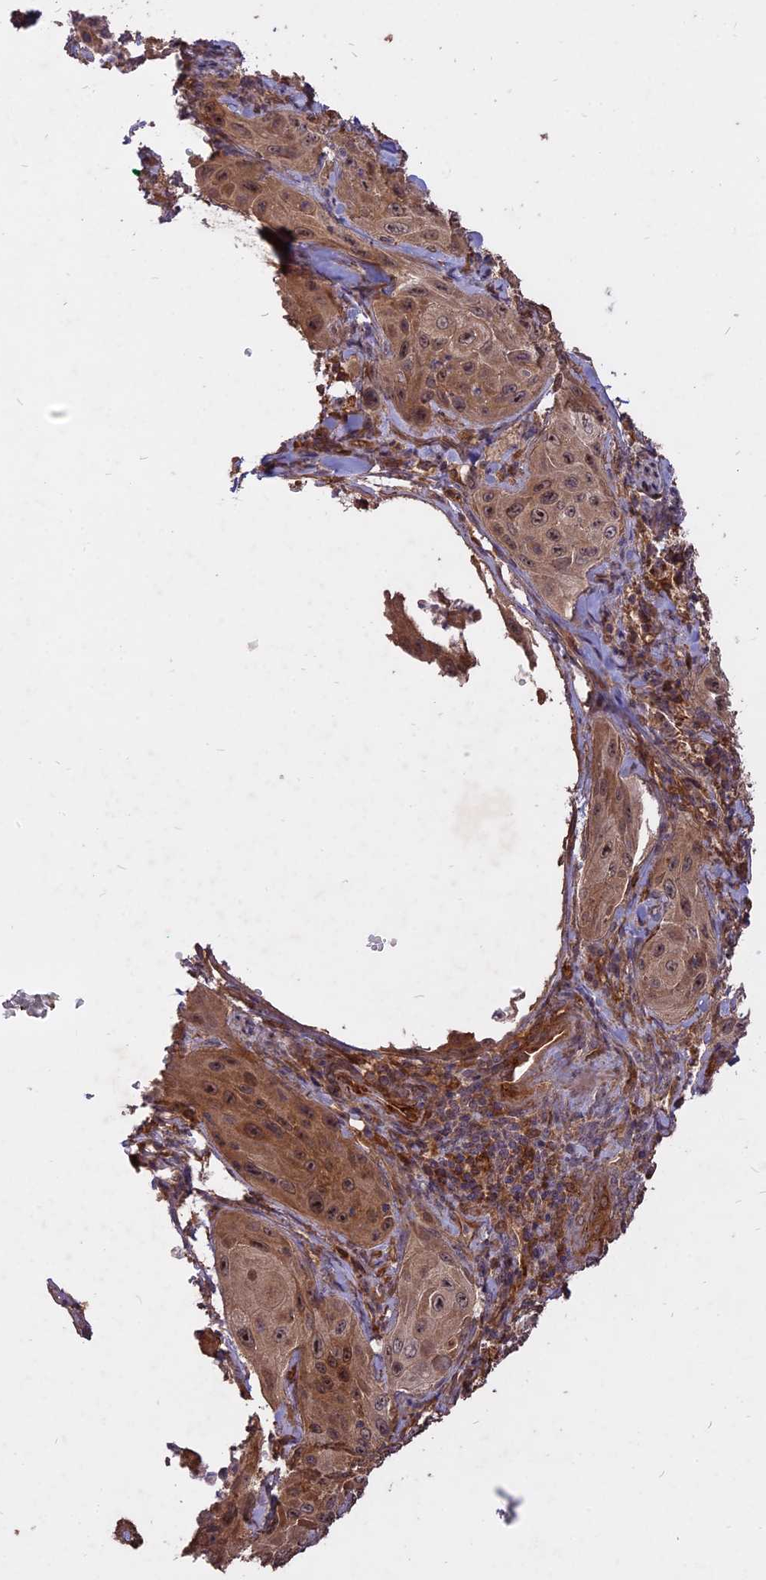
{"staining": {"intensity": "moderate", "quantity": ">75%", "location": "cytoplasmic/membranous"}, "tissue": "cervical cancer", "cell_type": "Tumor cells", "image_type": "cancer", "snomed": [{"axis": "morphology", "description": "Squamous cell carcinoma, NOS"}, {"axis": "topography", "description": "Cervix"}], "caption": "Moderate cytoplasmic/membranous positivity is appreciated in approximately >75% of tumor cells in cervical cancer (squamous cell carcinoma).", "gene": "SAC3D1", "patient": {"sex": "female", "age": 42}}